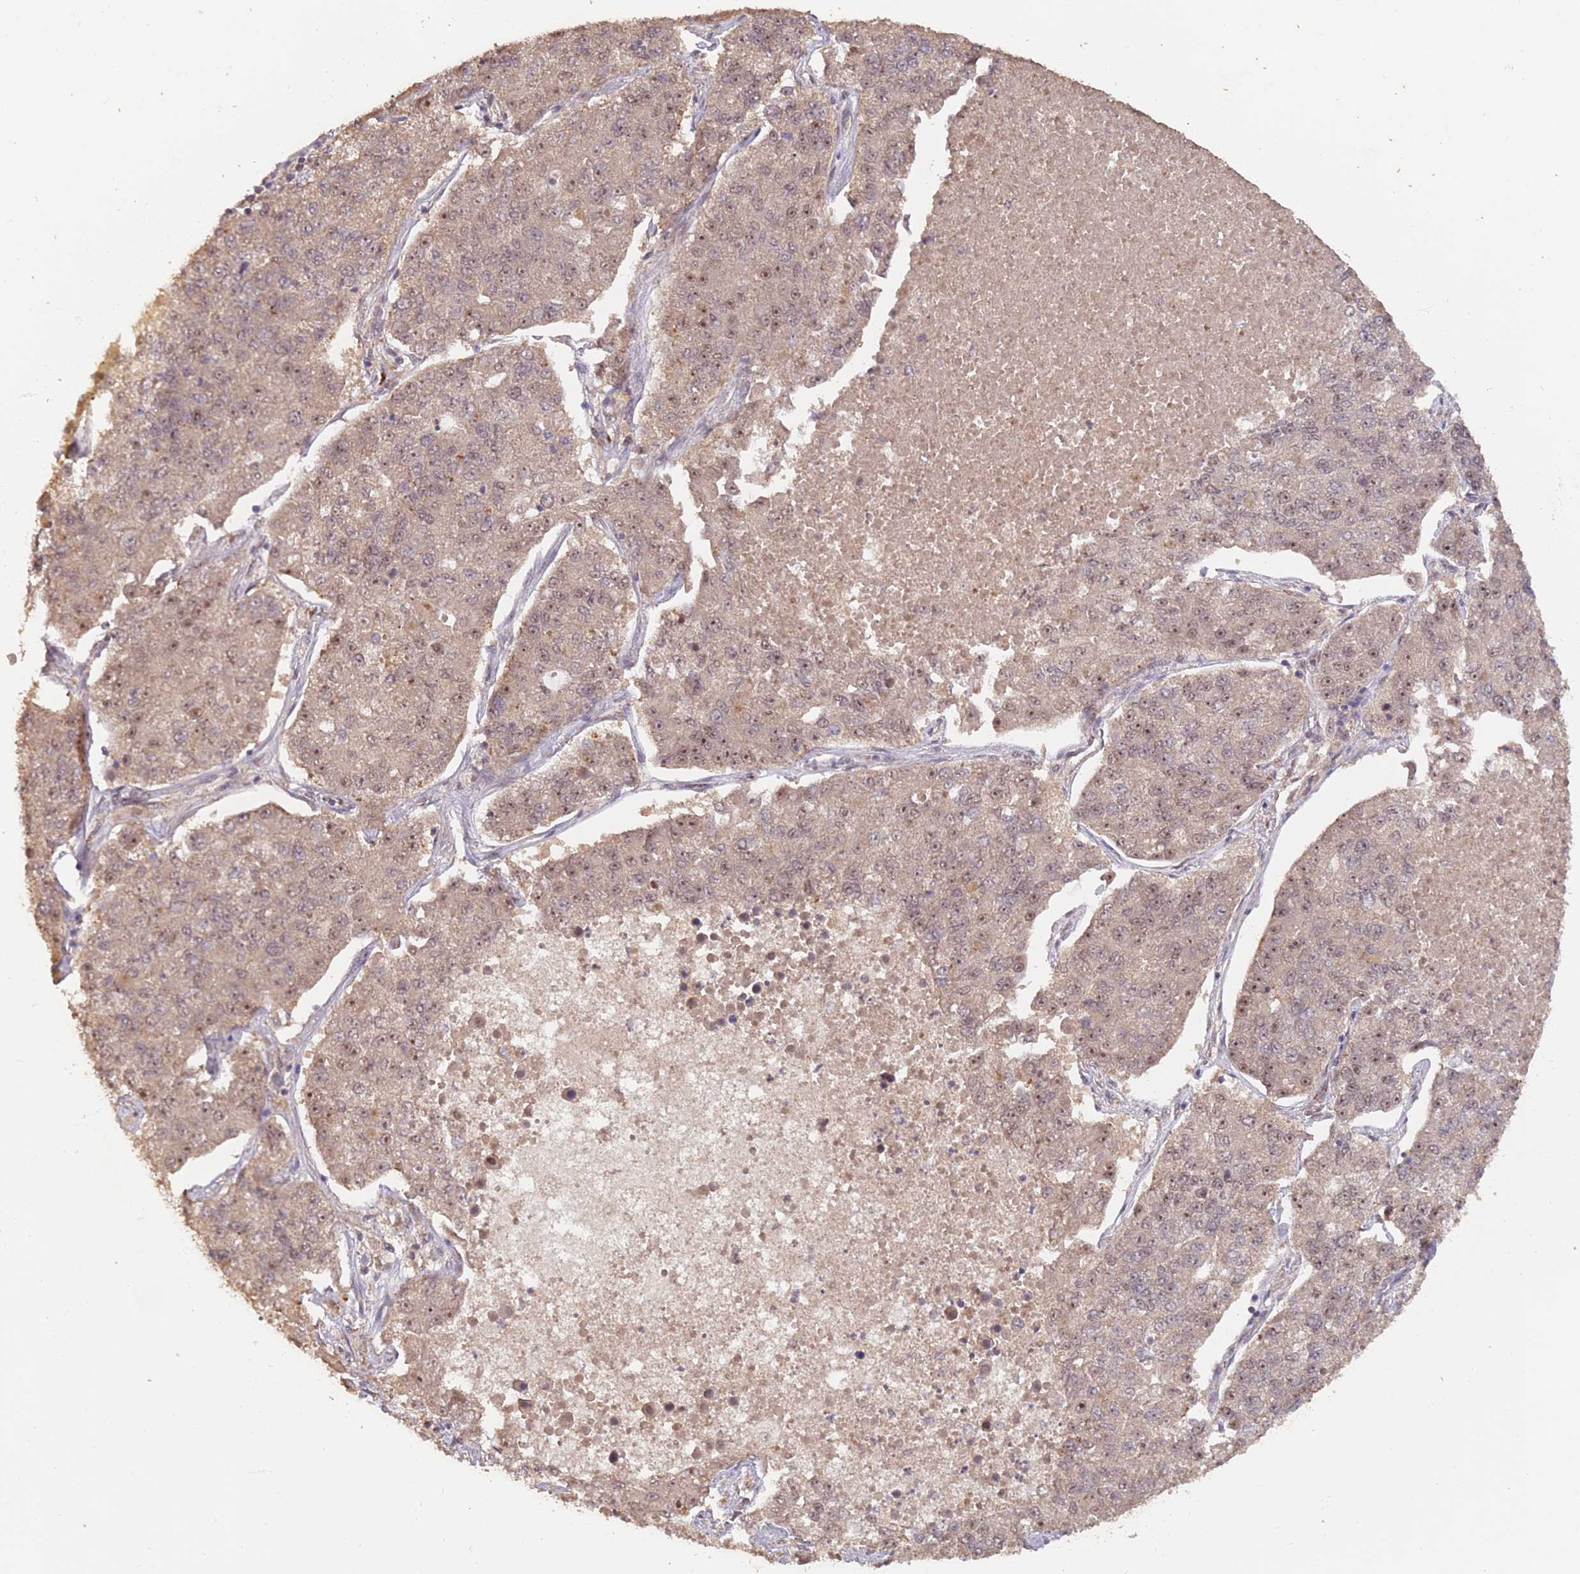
{"staining": {"intensity": "moderate", "quantity": "25%-75%", "location": "nuclear"}, "tissue": "lung cancer", "cell_type": "Tumor cells", "image_type": "cancer", "snomed": [{"axis": "morphology", "description": "Adenocarcinoma, NOS"}, {"axis": "topography", "description": "Lung"}], "caption": "Immunohistochemistry (IHC) histopathology image of neoplastic tissue: lung cancer stained using immunohistochemistry shows medium levels of moderate protein expression localized specifically in the nuclear of tumor cells, appearing as a nuclear brown color.", "gene": "RFXANK", "patient": {"sex": "male", "age": 49}}